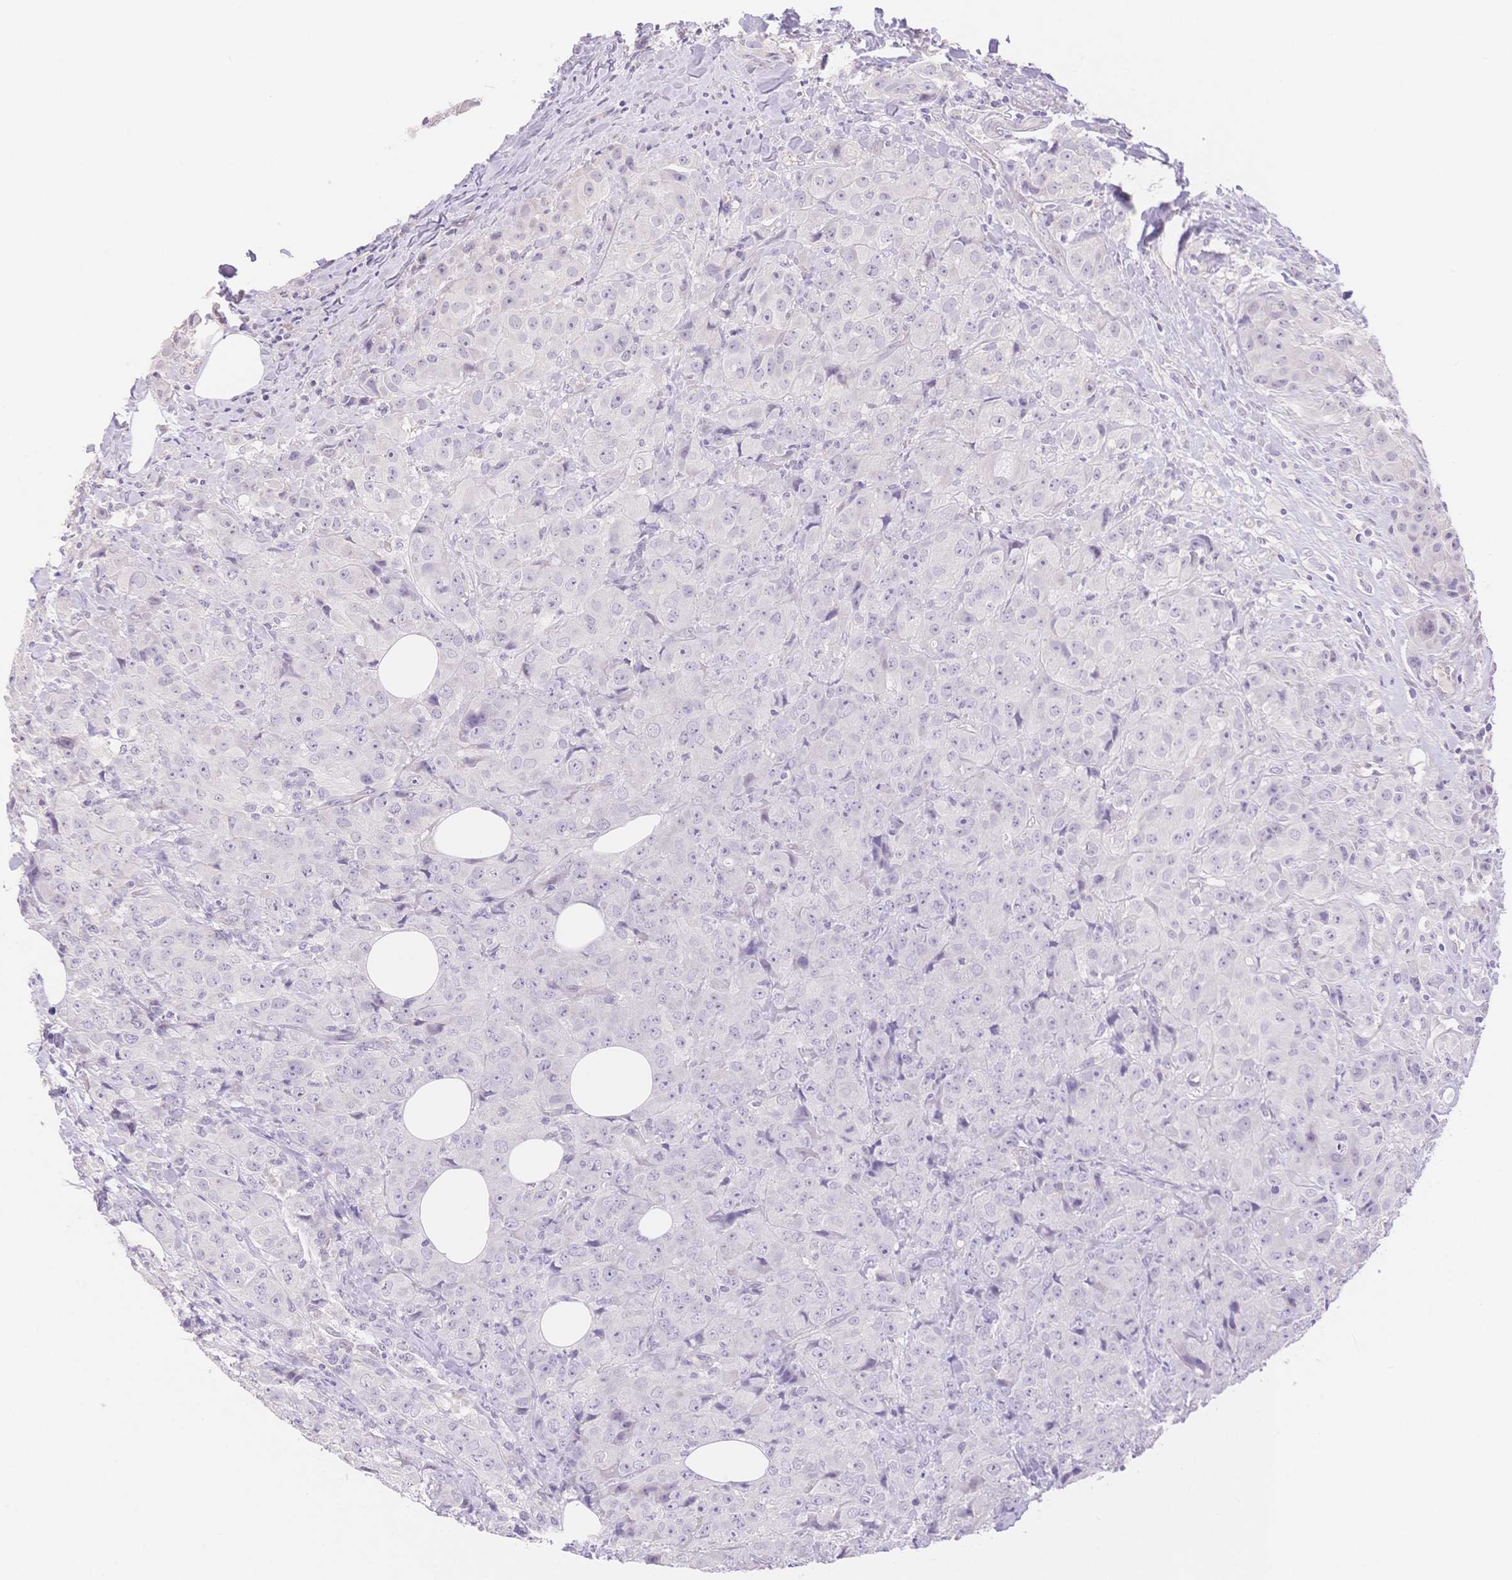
{"staining": {"intensity": "negative", "quantity": "none", "location": "none"}, "tissue": "breast cancer", "cell_type": "Tumor cells", "image_type": "cancer", "snomed": [{"axis": "morphology", "description": "Normal tissue, NOS"}, {"axis": "morphology", "description": "Duct carcinoma"}, {"axis": "topography", "description": "Breast"}], "caption": "Immunohistochemical staining of human breast cancer (invasive ductal carcinoma) shows no significant staining in tumor cells. The staining was performed using DAB to visualize the protein expression in brown, while the nuclei were stained in blue with hematoxylin (Magnification: 20x).", "gene": "MYOM1", "patient": {"sex": "female", "age": 43}}